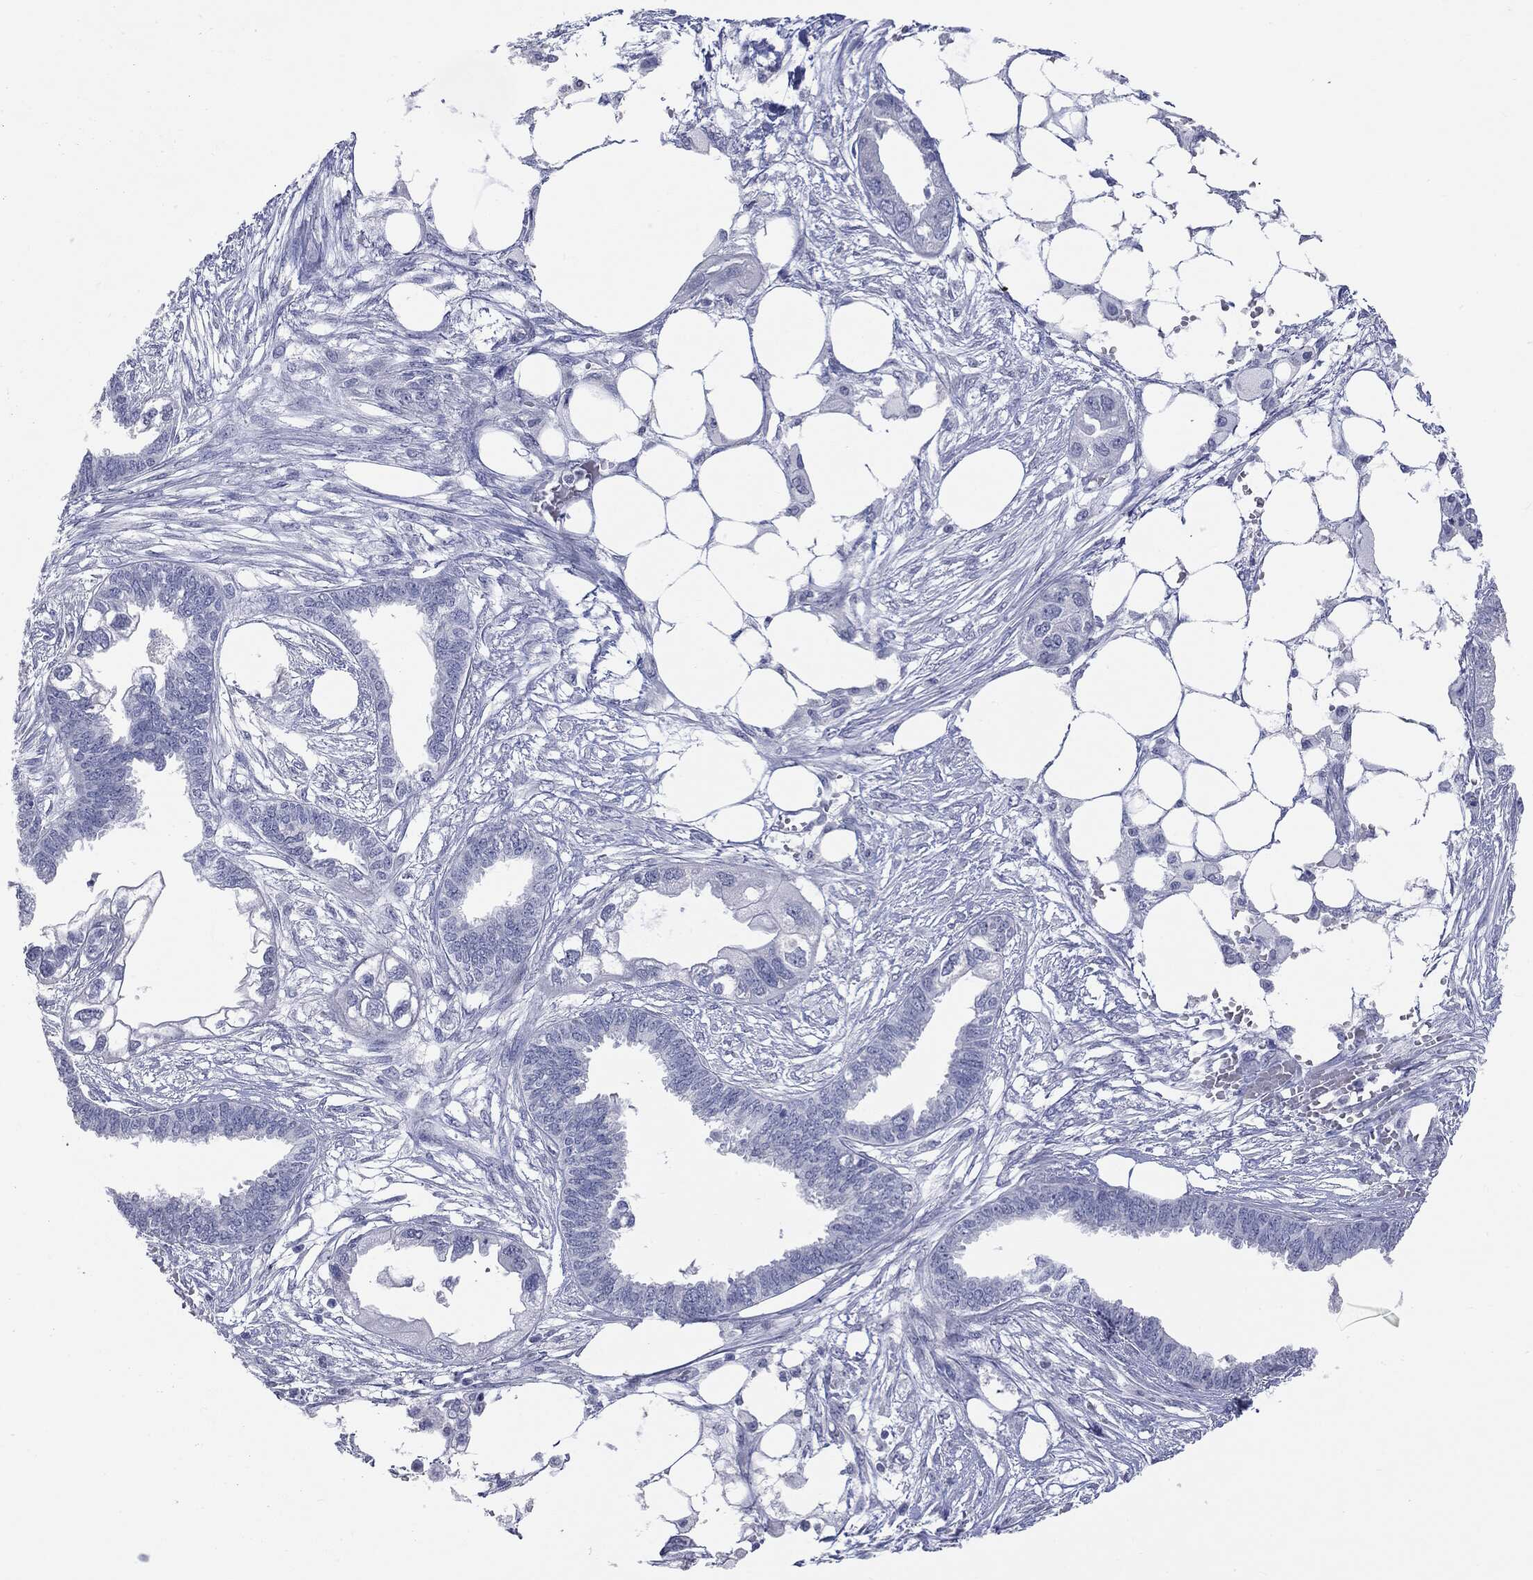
{"staining": {"intensity": "negative", "quantity": "none", "location": "none"}, "tissue": "endometrial cancer", "cell_type": "Tumor cells", "image_type": "cancer", "snomed": [{"axis": "morphology", "description": "Adenocarcinoma, NOS"}, {"axis": "morphology", "description": "Adenocarcinoma, metastatic, NOS"}, {"axis": "topography", "description": "Adipose tissue"}, {"axis": "topography", "description": "Endometrium"}], "caption": "This is an immunohistochemistry micrograph of endometrial cancer (metastatic adenocarcinoma). There is no staining in tumor cells.", "gene": "TSHB", "patient": {"sex": "female", "age": 67}}